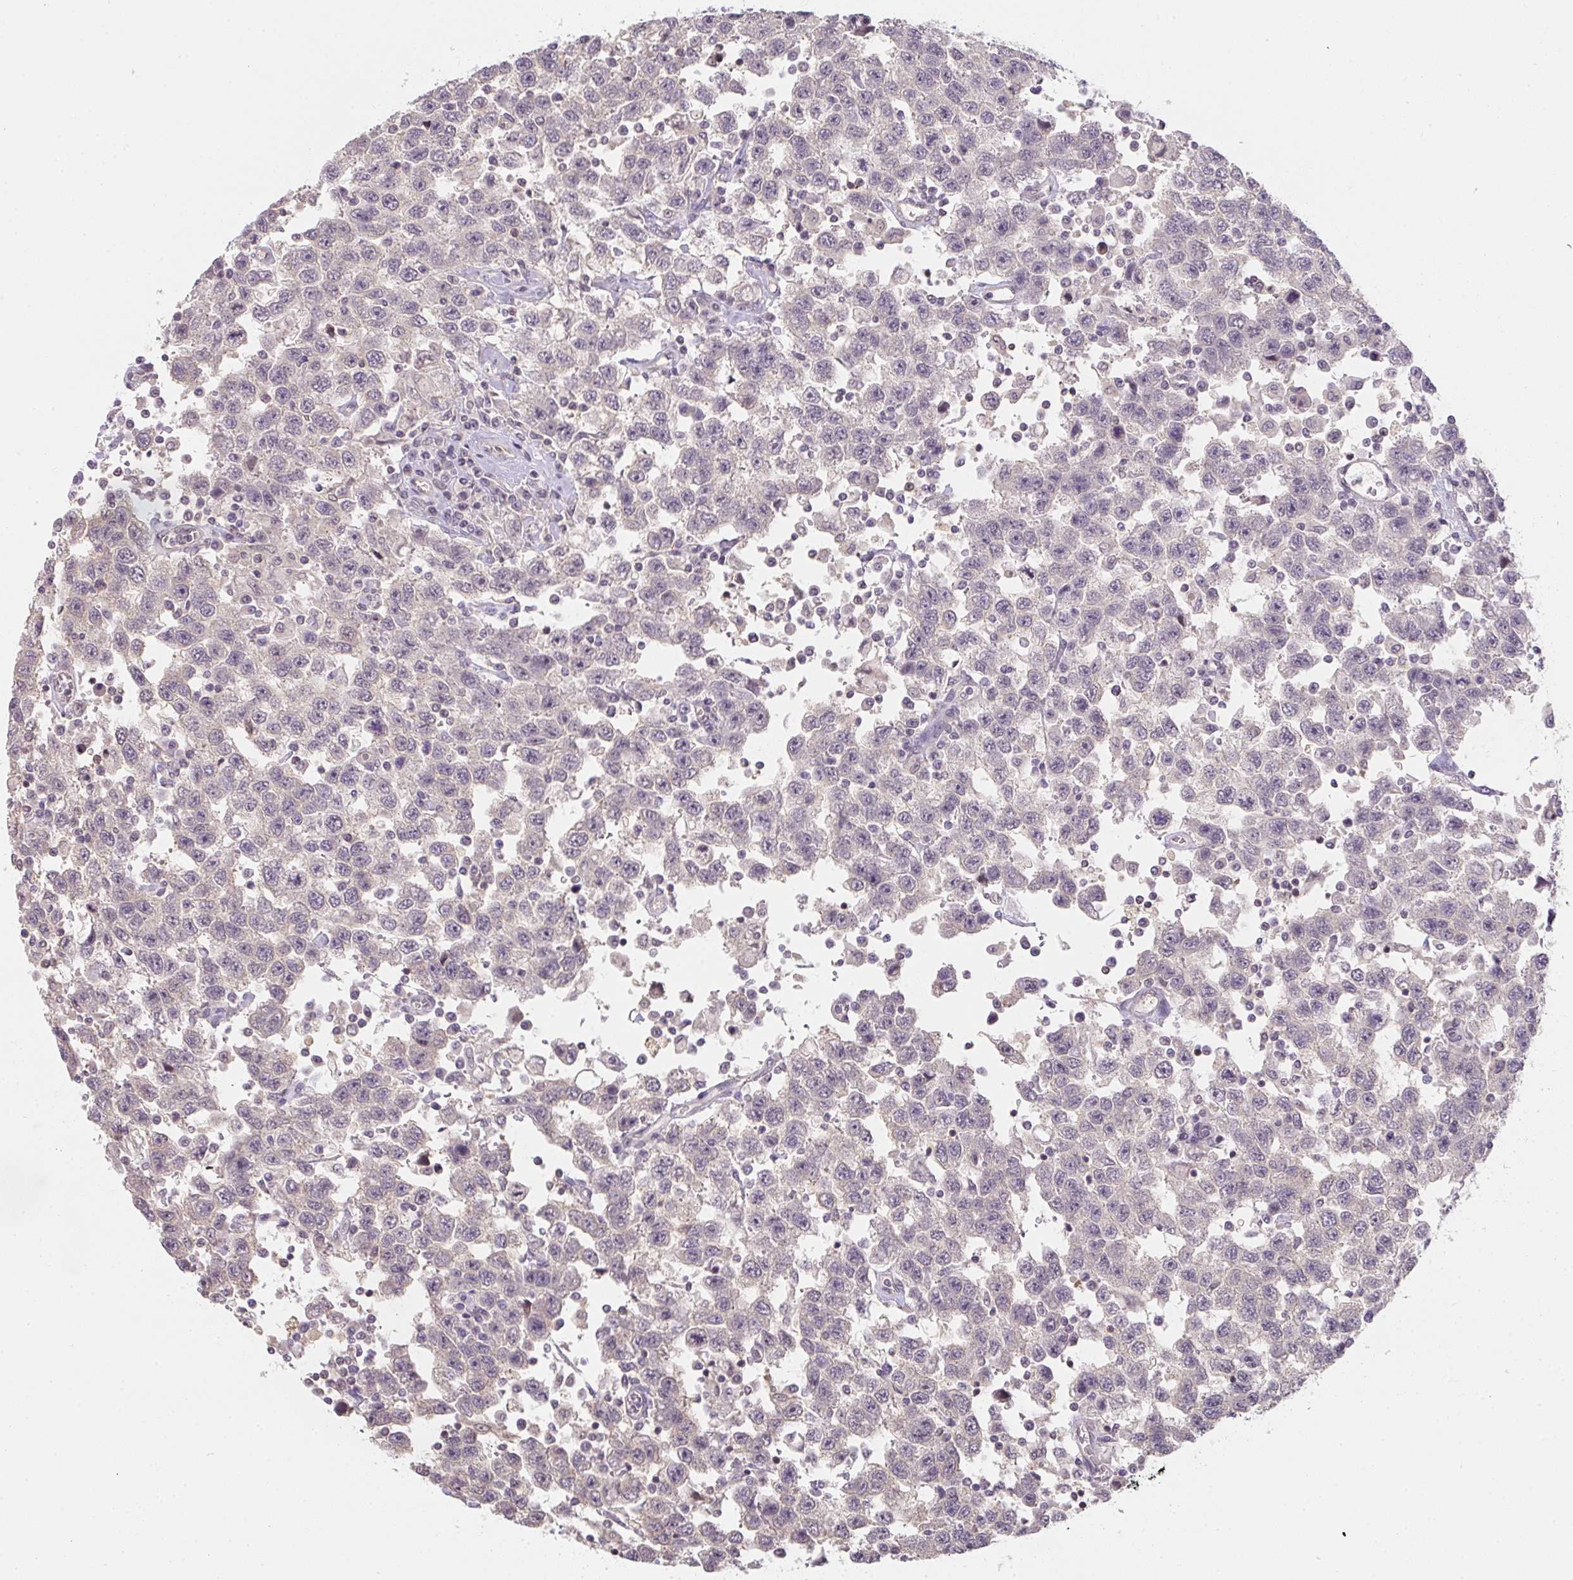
{"staining": {"intensity": "negative", "quantity": "none", "location": "none"}, "tissue": "testis cancer", "cell_type": "Tumor cells", "image_type": "cancer", "snomed": [{"axis": "morphology", "description": "Seminoma, NOS"}, {"axis": "topography", "description": "Testis"}], "caption": "Immunohistochemistry photomicrograph of neoplastic tissue: testis seminoma stained with DAB exhibits no significant protein positivity in tumor cells.", "gene": "GSDMB", "patient": {"sex": "male", "age": 41}}